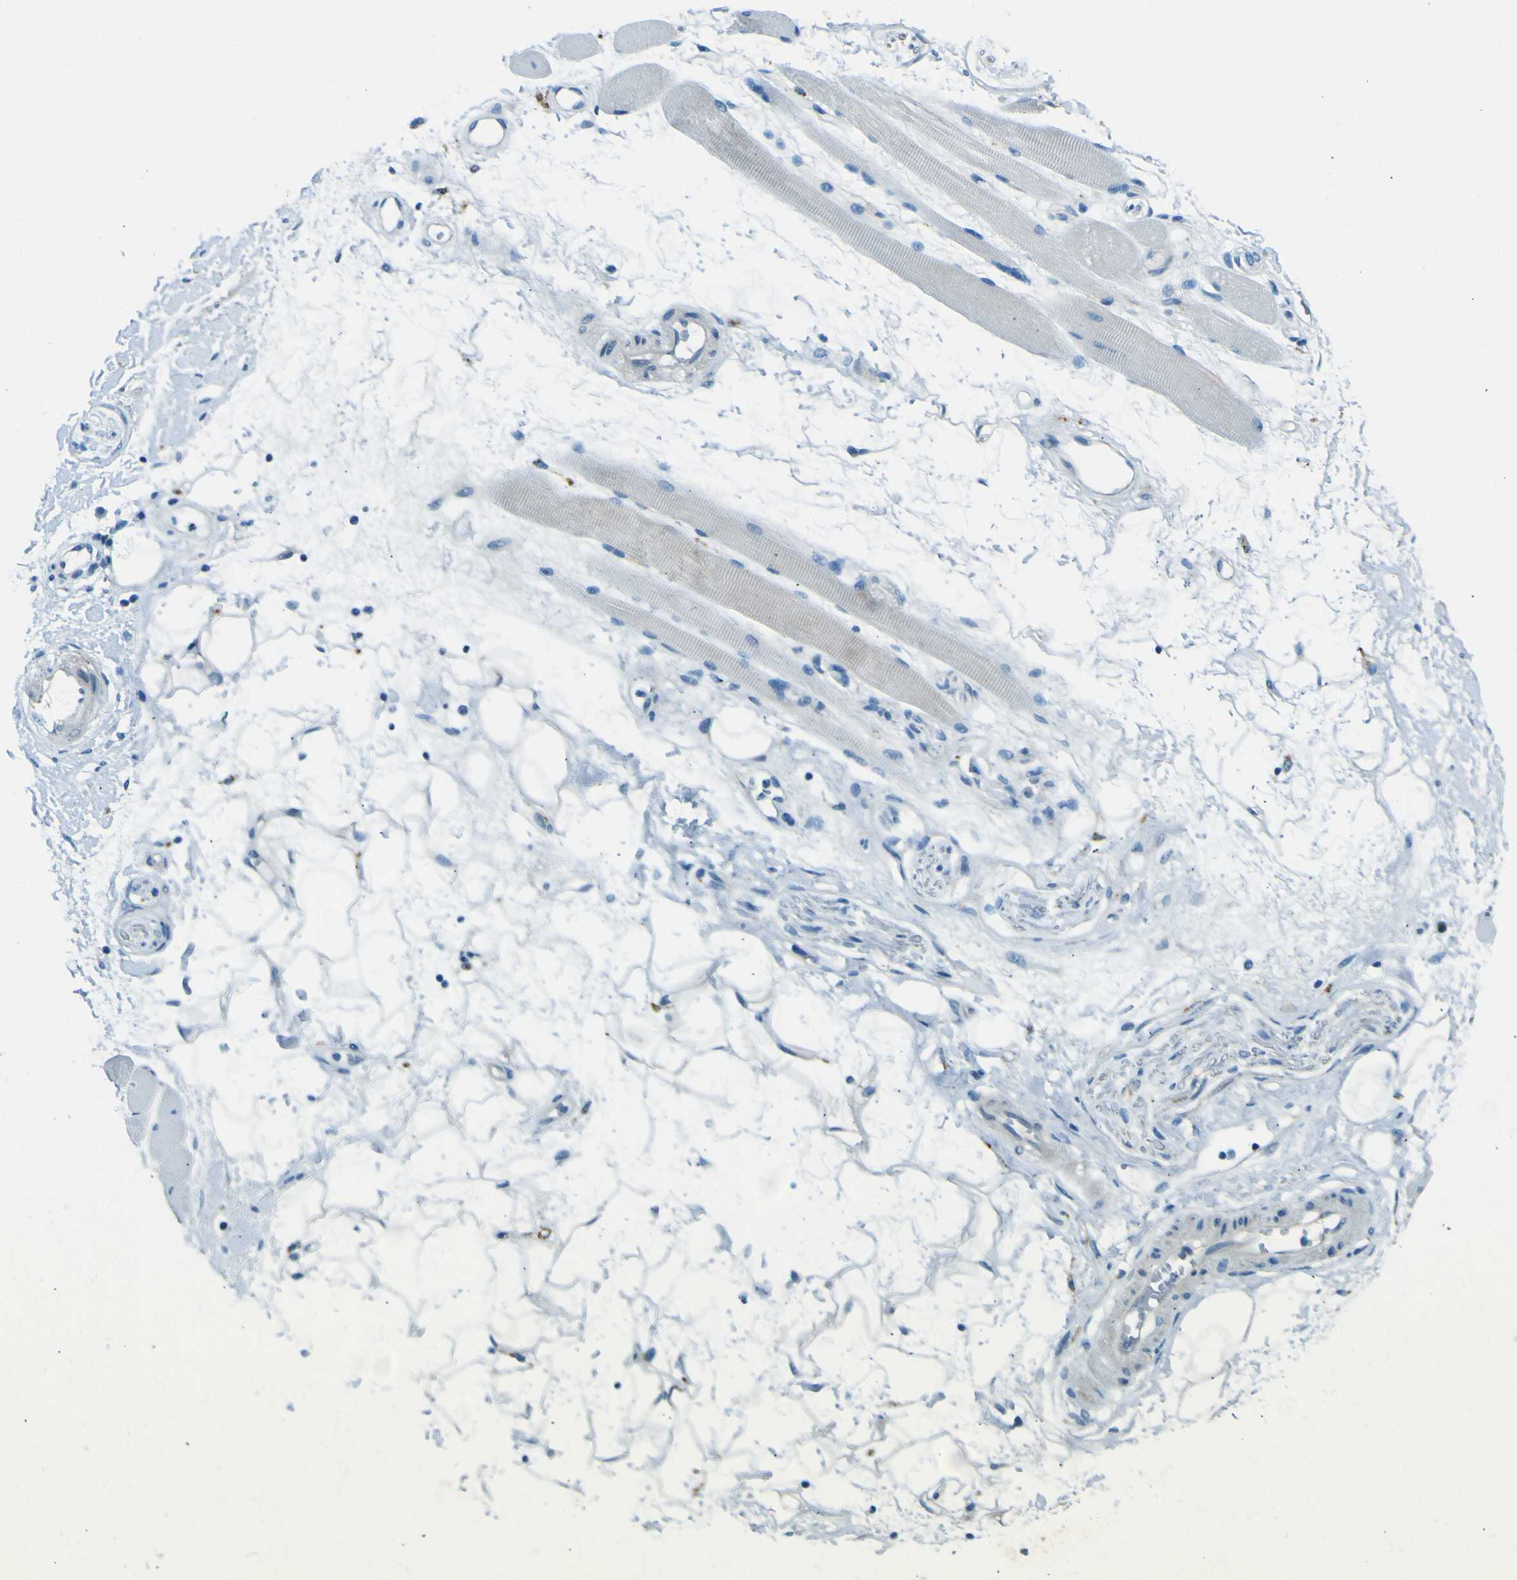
{"staining": {"intensity": "negative", "quantity": "none", "location": "none"}, "tissue": "skeletal muscle", "cell_type": "Myocytes", "image_type": "normal", "snomed": [{"axis": "morphology", "description": "Normal tissue, NOS"}, {"axis": "topography", "description": "Skeletal muscle"}, {"axis": "topography", "description": "Peripheral nerve tissue"}], "caption": "Protein analysis of benign skeletal muscle shows no significant expression in myocytes. The staining is performed using DAB (3,3'-diaminobenzidine) brown chromogen with nuclei counter-stained in using hematoxylin.", "gene": "PDE9A", "patient": {"sex": "female", "age": 84}}